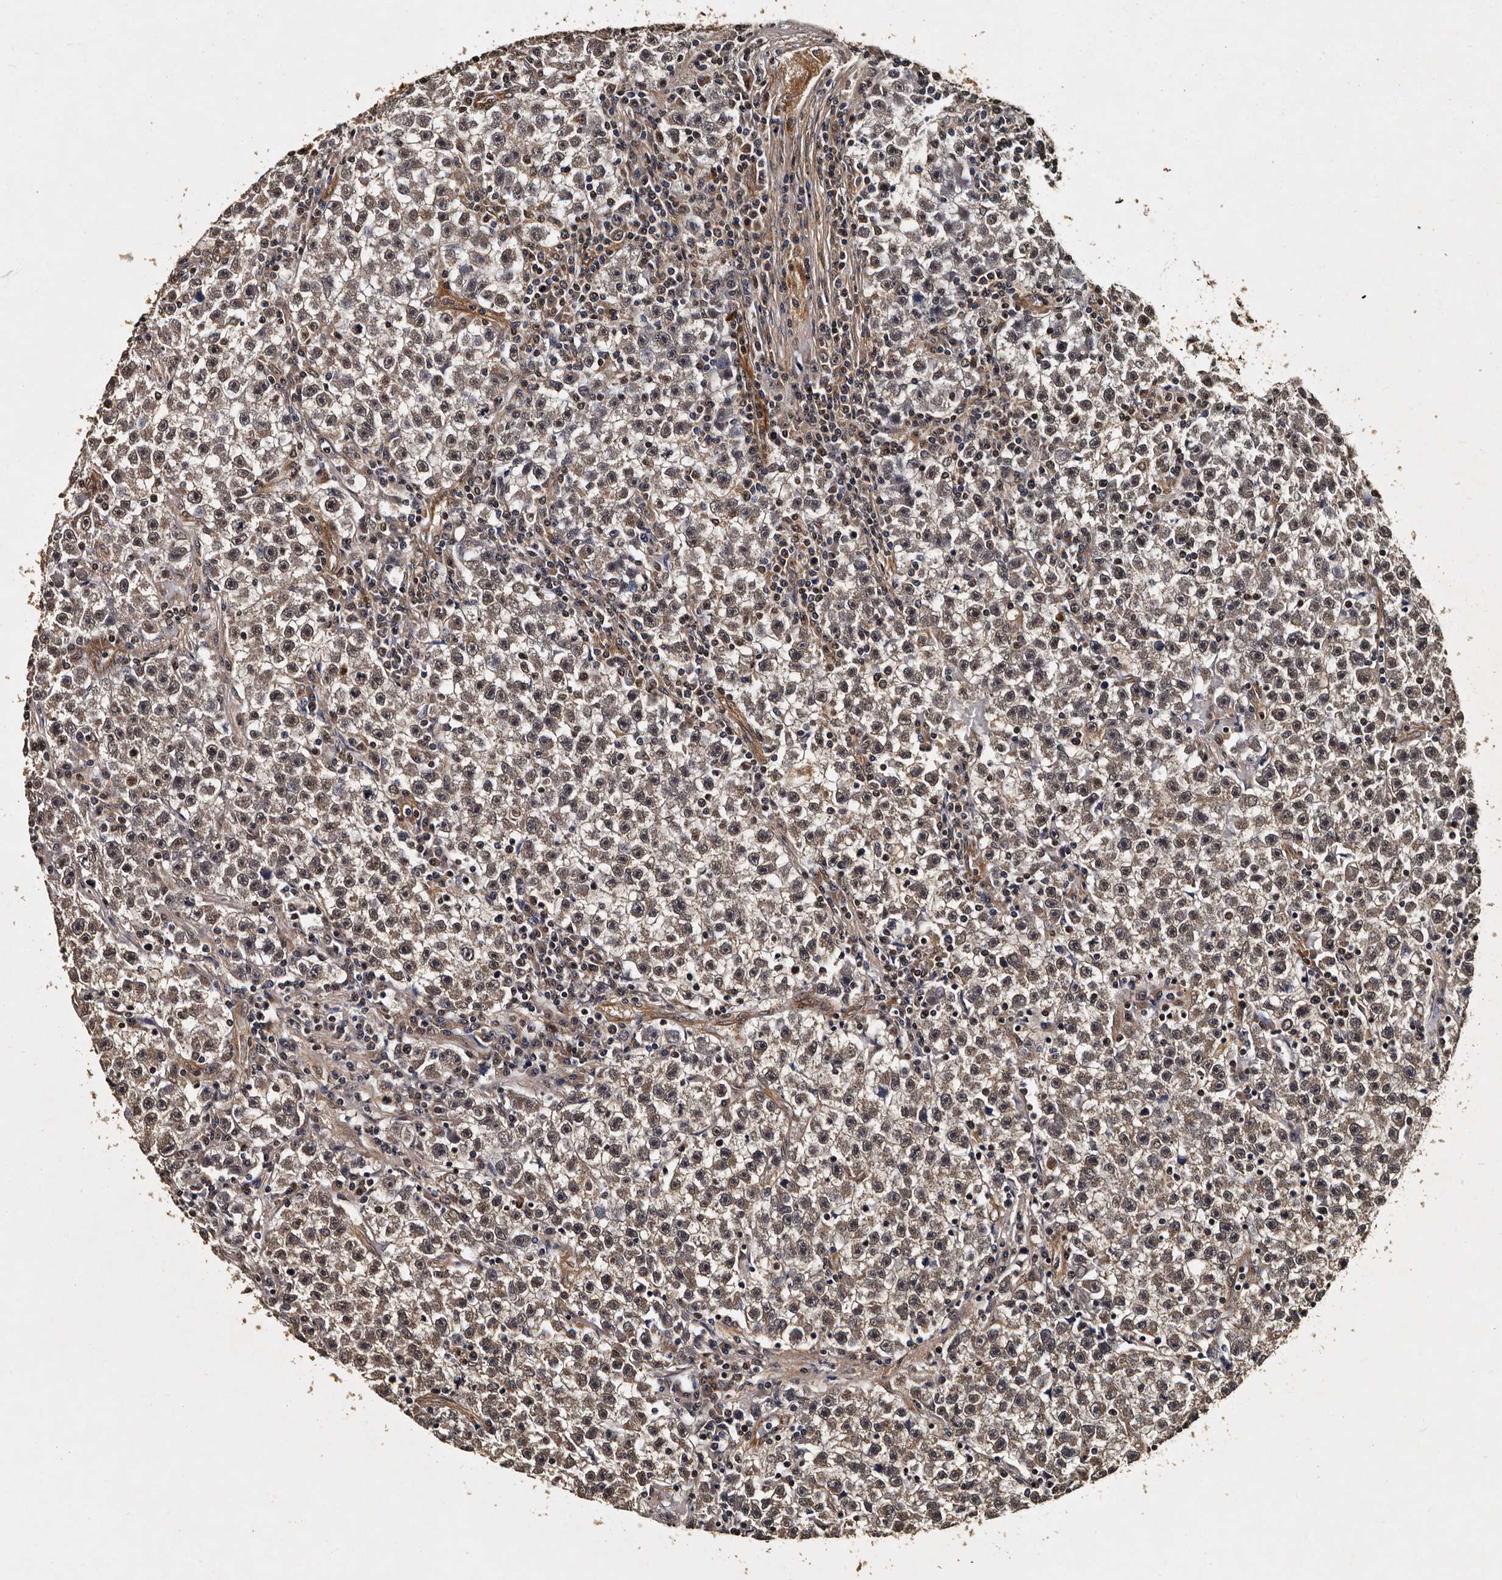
{"staining": {"intensity": "weak", "quantity": ">75%", "location": "cytoplasmic/membranous,nuclear"}, "tissue": "testis cancer", "cell_type": "Tumor cells", "image_type": "cancer", "snomed": [{"axis": "morphology", "description": "Seminoma, NOS"}, {"axis": "topography", "description": "Testis"}], "caption": "High-power microscopy captured an immunohistochemistry image of seminoma (testis), revealing weak cytoplasmic/membranous and nuclear staining in about >75% of tumor cells.", "gene": "CPNE3", "patient": {"sex": "male", "age": 22}}